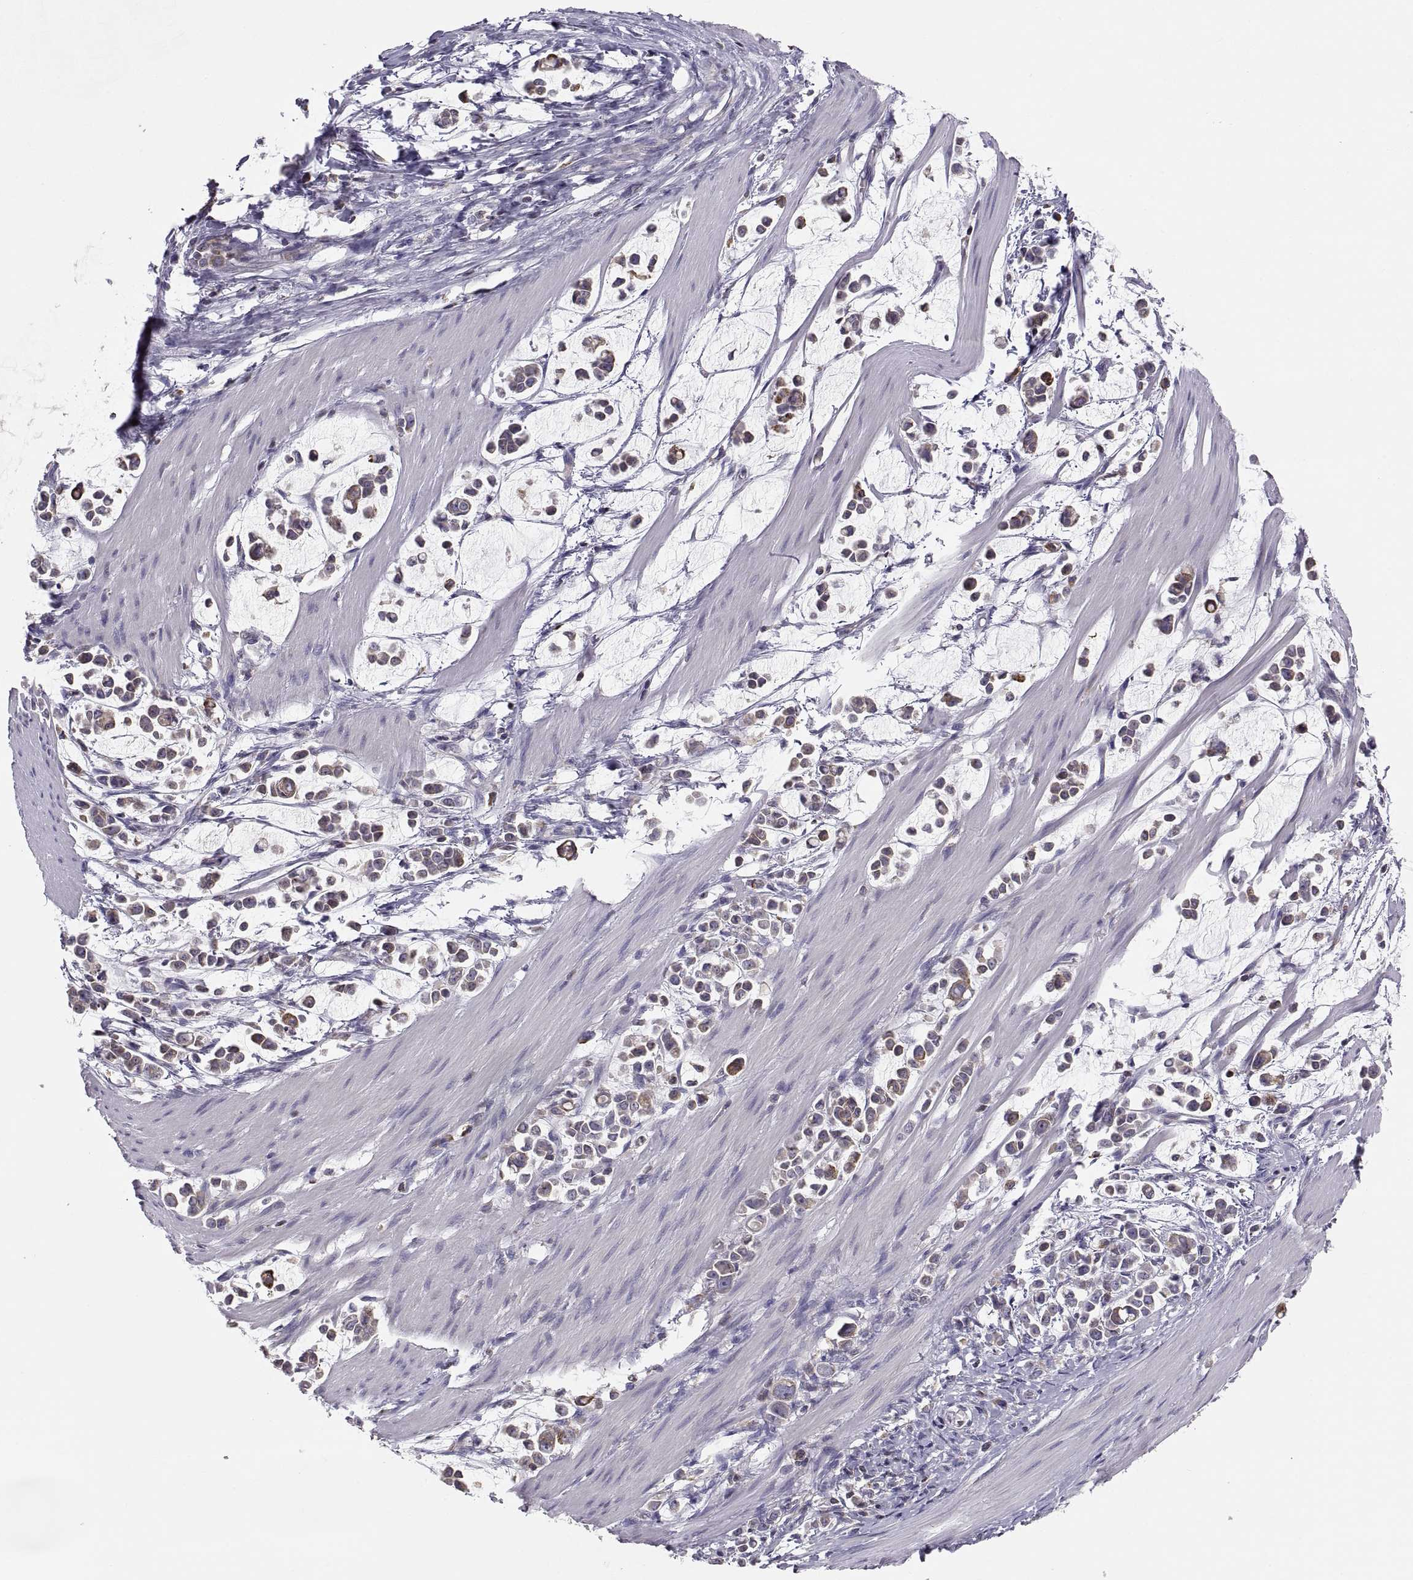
{"staining": {"intensity": "weak", "quantity": "<25%", "location": "cytoplasmic/membranous"}, "tissue": "stomach cancer", "cell_type": "Tumor cells", "image_type": "cancer", "snomed": [{"axis": "morphology", "description": "Adenocarcinoma, NOS"}, {"axis": "topography", "description": "Stomach"}], "caption": "Immunohistochemistry micrograph of neoplastic tissue: human adenocarcinoma (stomach) stained with DAB (3,3'-diaminobenzidine) displays no significant protein expression in tumor cells. (Brightfield microscopy of DAB (3,3'-diaminobenzidine) immunohistochemistry (IHC) at high magnification).", "gene": "ERO1A", "patient": {"sex": "male", "age": 82}}